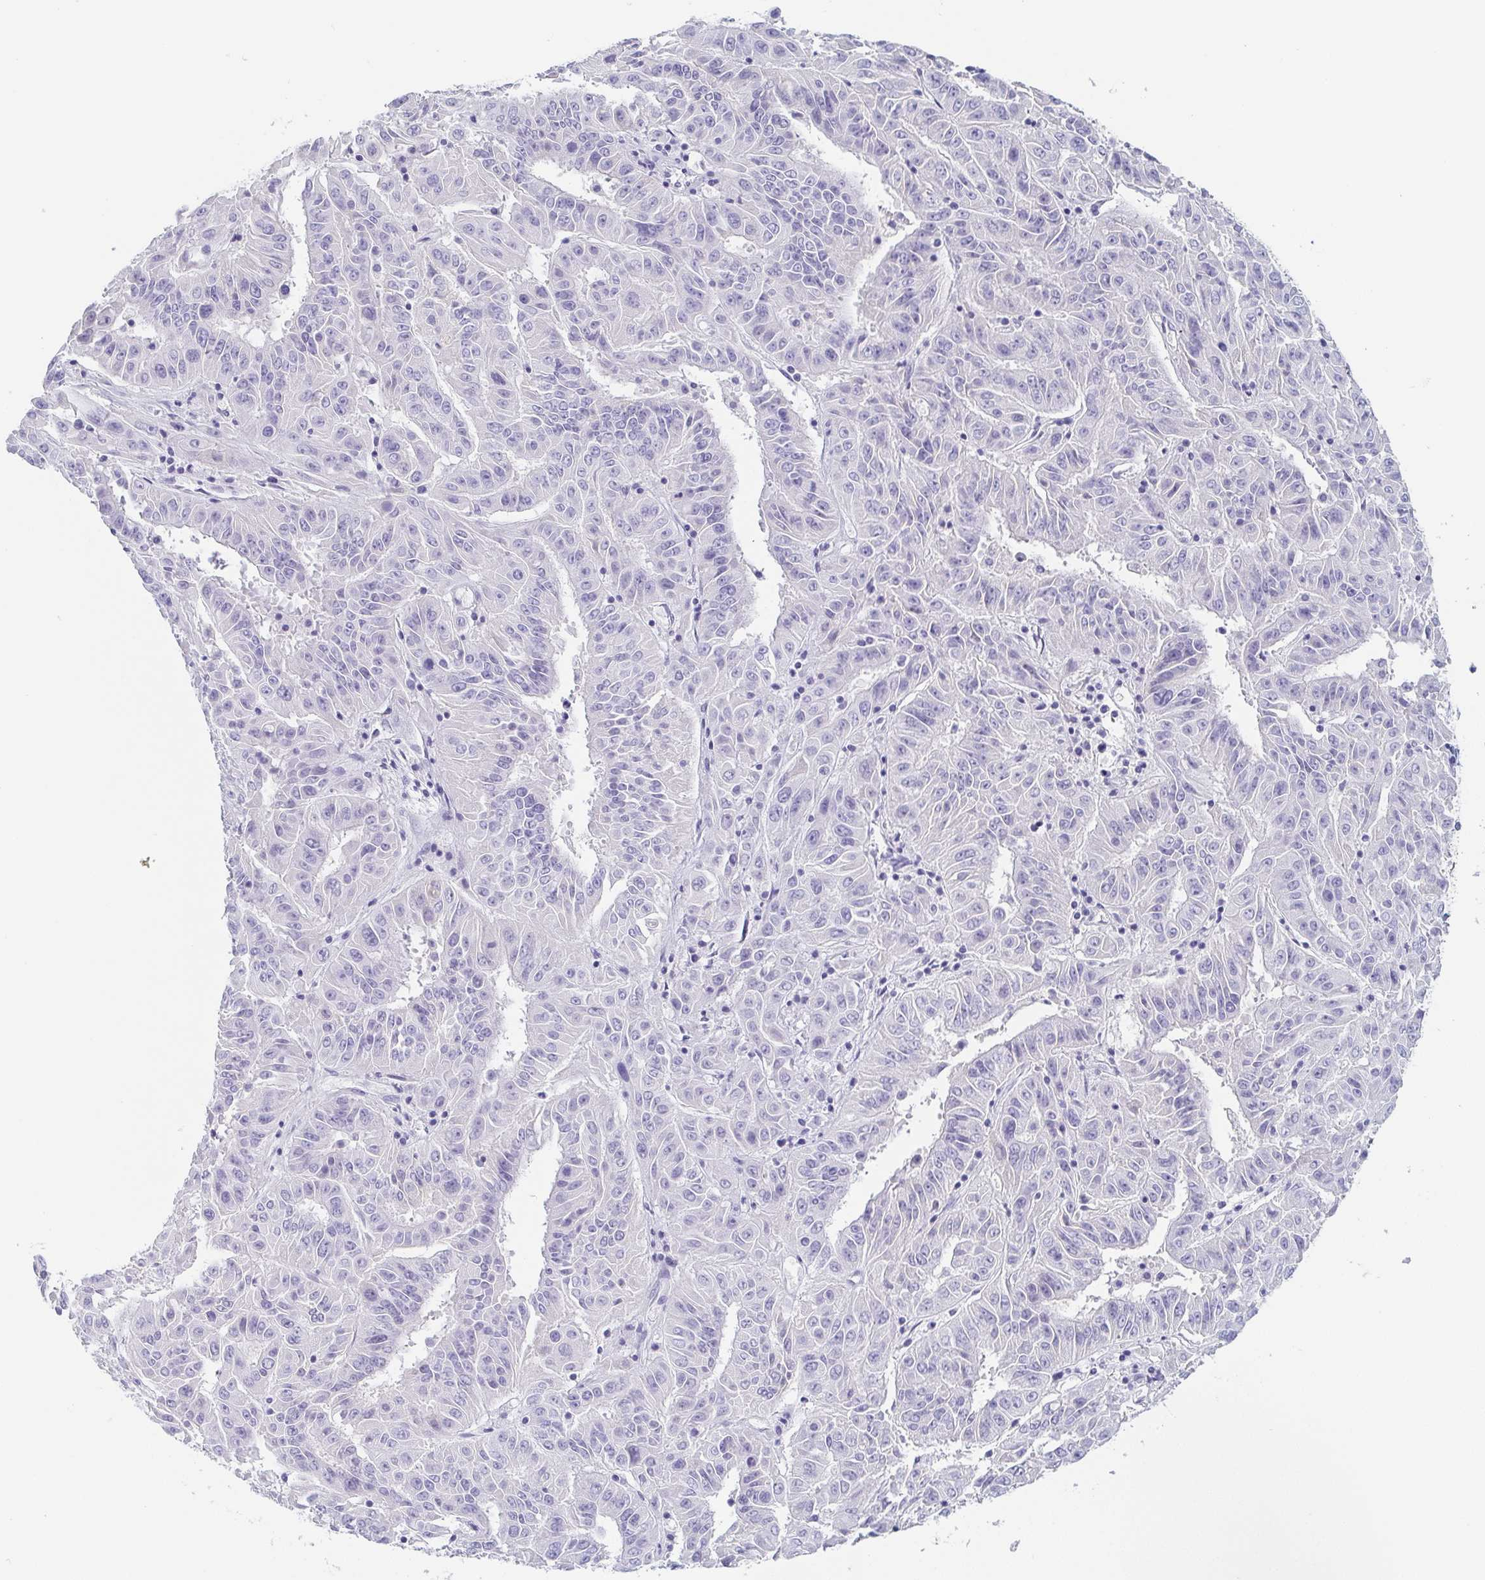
{"staining": {"intensity": "negative", "quantity": "none", "location": "none"}, "tissue": "pancreatic cancer", "cell_type": "Tumor cells", "image_type": "cancer", "snomed": [{"axis": "morphology", "description": "Adenocarcinoma, NOS"}, {"axis": "topography", "description": "Pancreas"}], "caption": "This is a micrograph of immunohistochemistry (IHC) staining of pancreatic adenocarcinoma, which shows no positivity in tumor cells.", "gene": "ITLN1", "patient": {"sex": "male", "age": 63}}